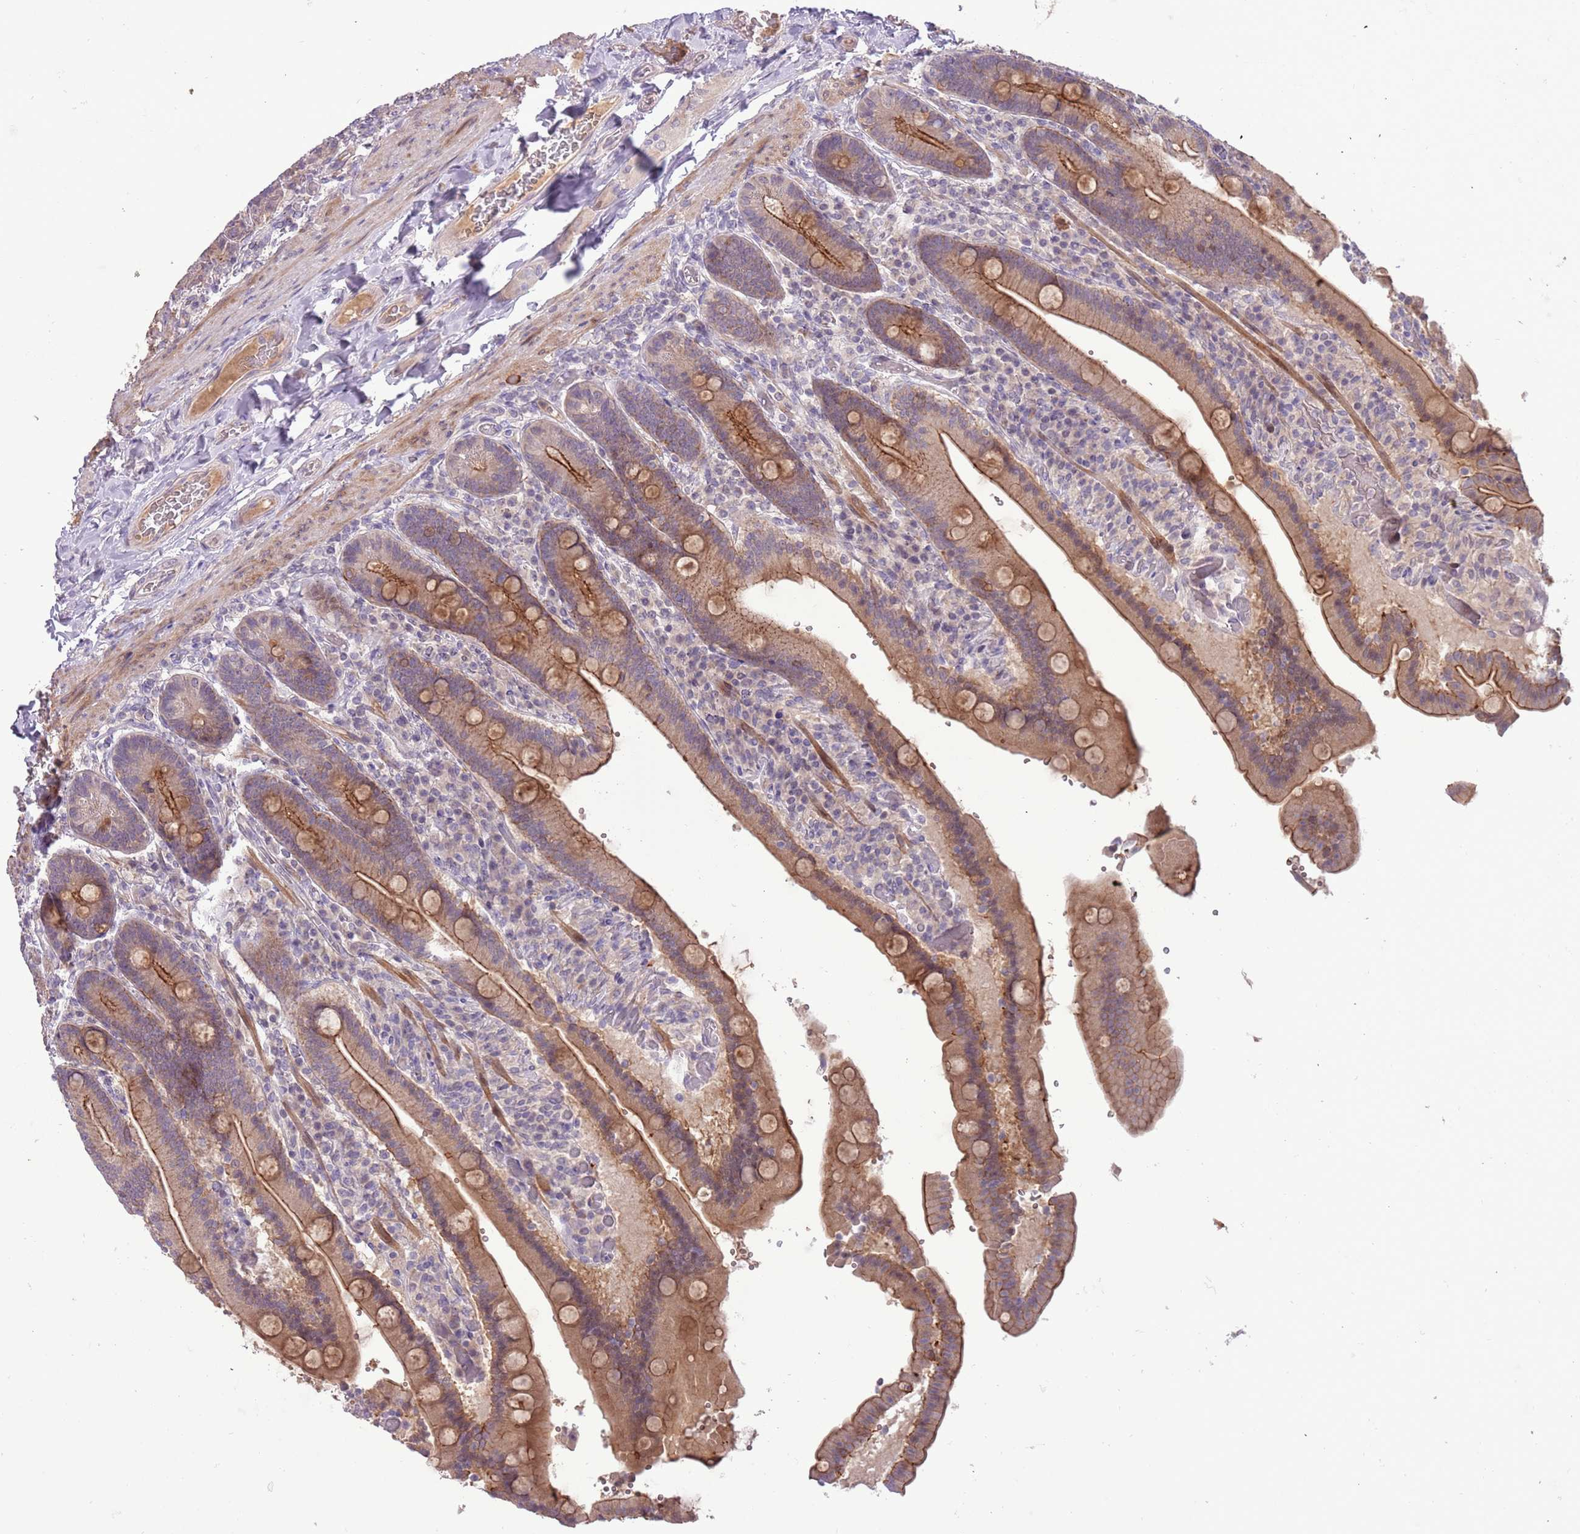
{"staining": {"intensity": "strong", "quantity": ">75%", "location": "cytoplasmic/membranous"}, "tissue": "duodenum", "cell_type": "Glandular cells", "image_type": "normal", "snomed": [{"axis": "morphology", "description": "Normal tissue, NOS"}, {"axis": "topography", "description": "Duodenum"}], "caption": "Duodenum stained with IHC reveals strong cytoplasmic/membranous positivity in approximately >75% of glandular cells.", "gene": "SHROOM3", "patient": {"sex": "female", "age": 62}}